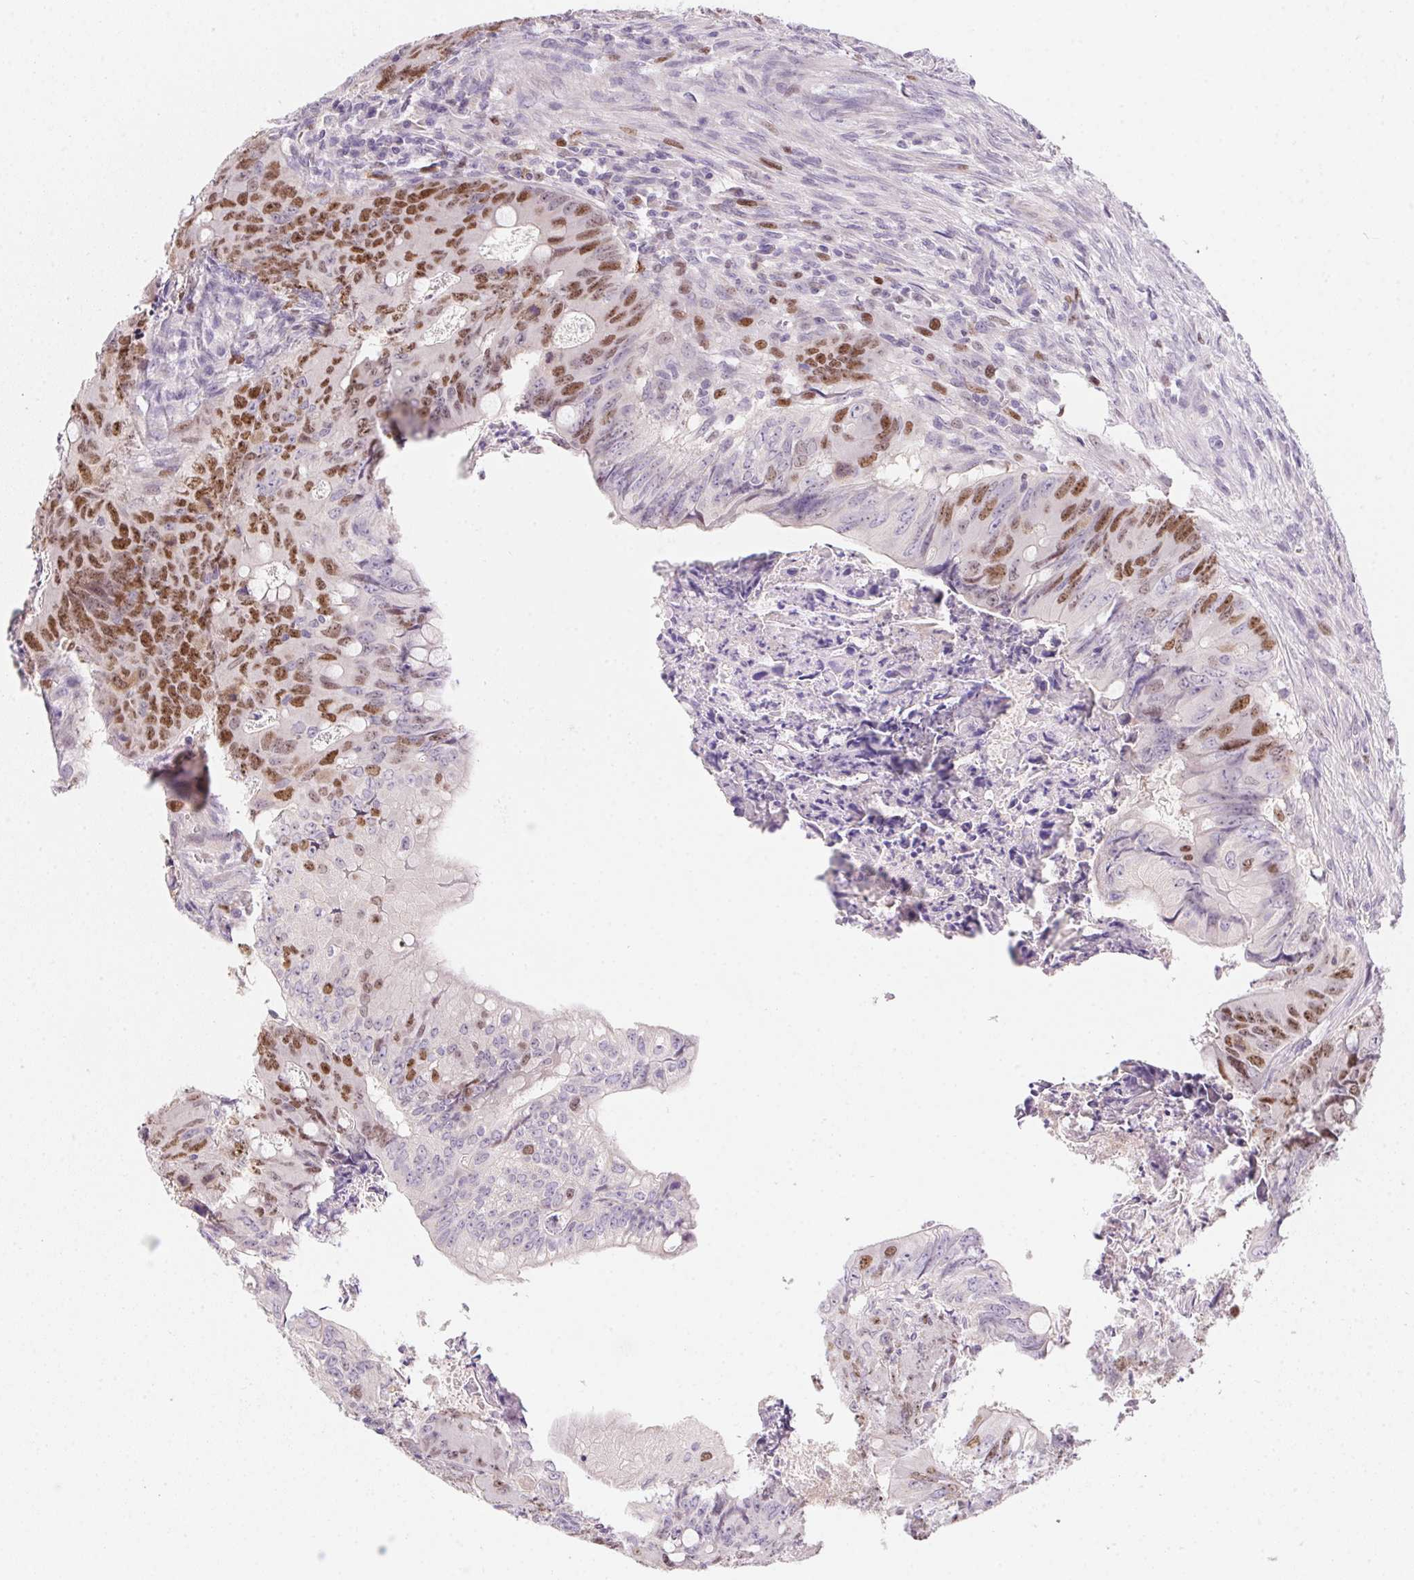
{"staining": {"intensity": "moderate", "quantity": "25%-75%", "location": "nuclear"}, "tissue": "colorectal cancer", "cell_type": "Tumor cells", "image_type": "cancer", "snomed": [{"axis": "morphology", "description": "Adenocarcinoma, NOS"}, {"axis": "topography", "description": "Colon"}], "caption": "Immunohistochemical staining of human colorectal cancer demonstrates medium levels of moderate nuclear protein positivity in approximately 25%-75% of tumor cells.", "gene": "HELLS", "patient": {"sex": "female", "age": 74}}